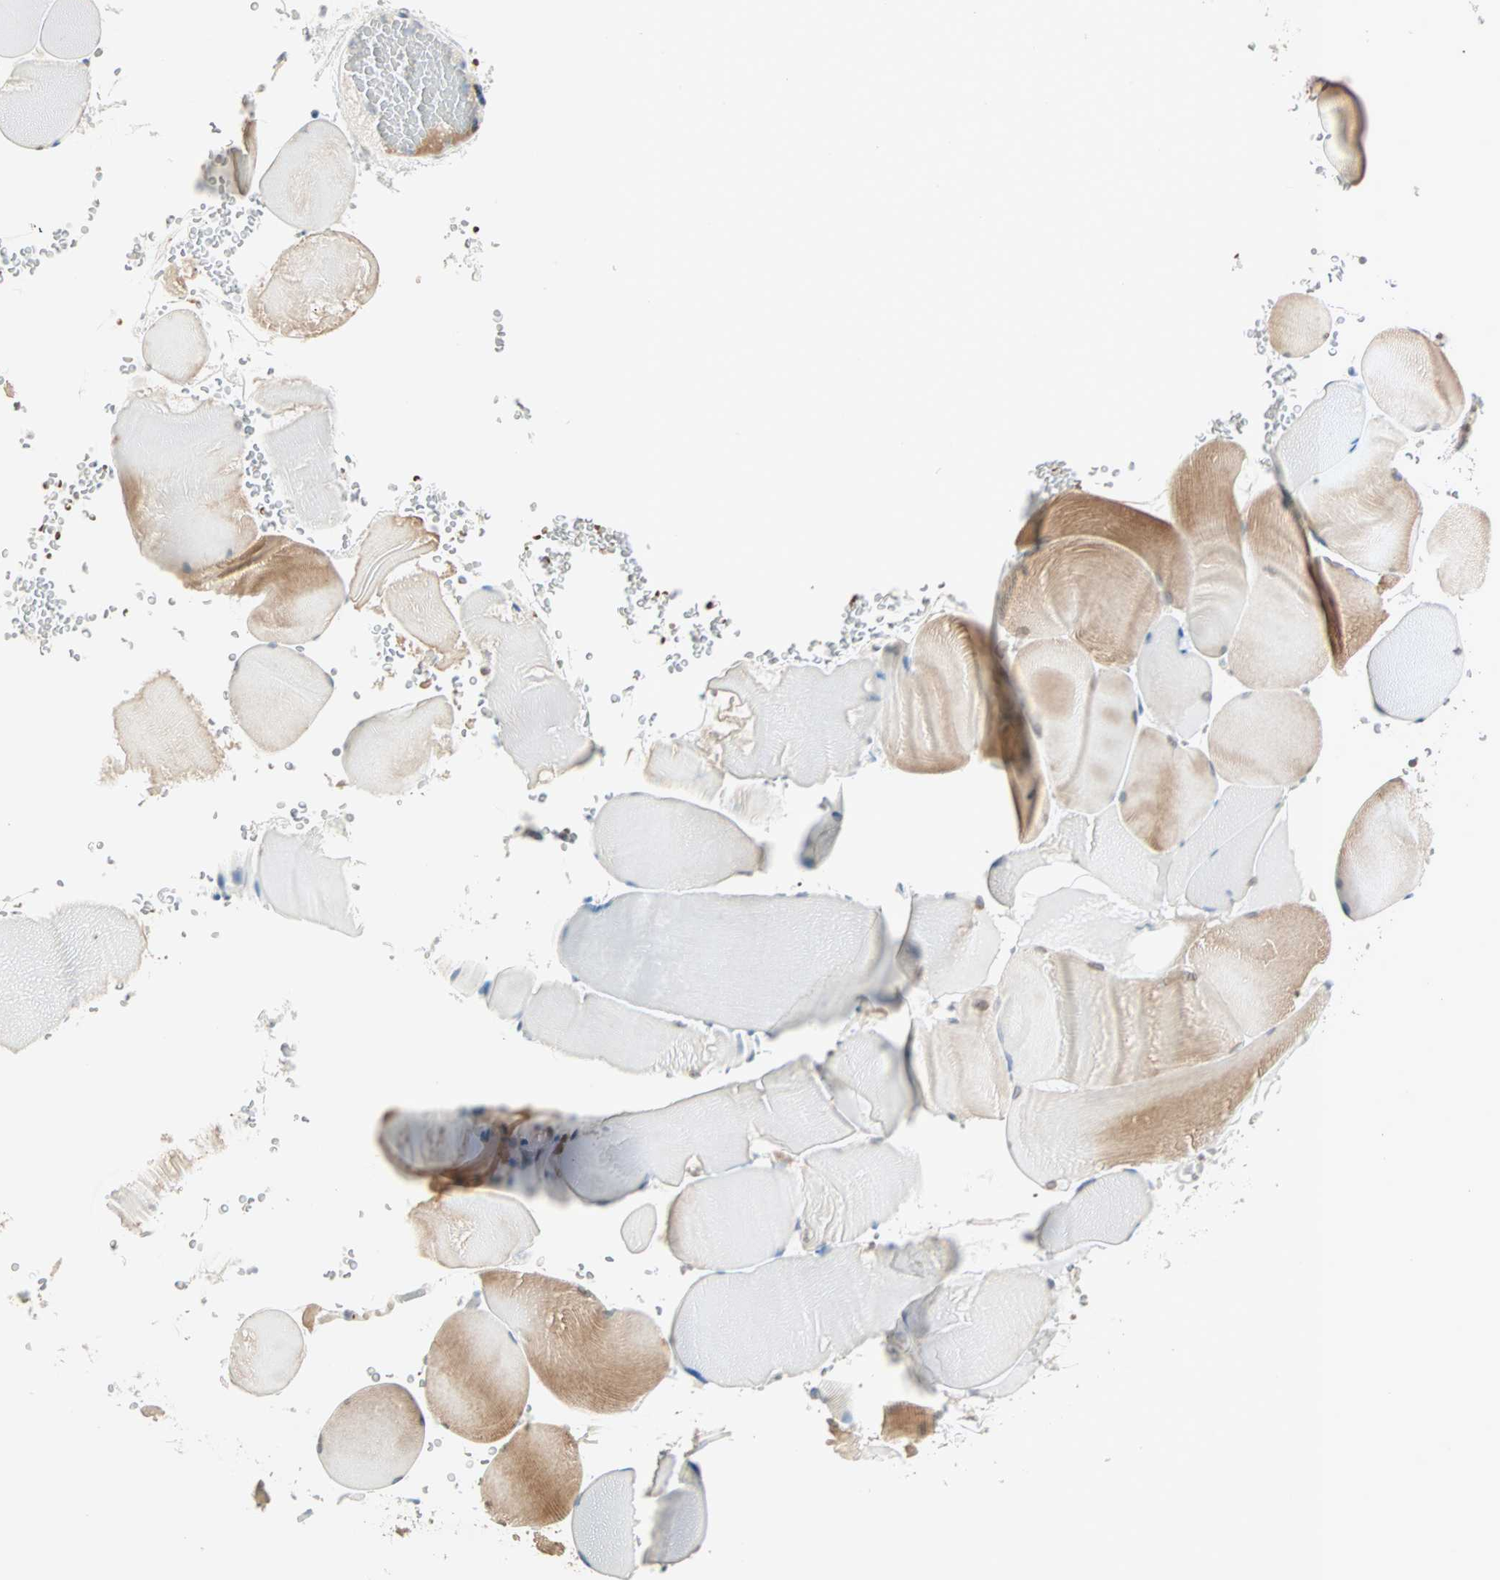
{"staining": {"intensity": "moderate", "quantity": ">75%", "location": "cytoplasmic/membranous"}, "tissue": "skeletal muscle", "cell_type": "Myocytes", "image_type": "normal", "snomed": [{"axis": "morphology", "description": "Normal tissue, NOS"}, {"axis": "topography", "description": "Skeletal muscle"}], "caption": "DAB immunohistochemical staining of normal skeletal muscle reveals moderate cytoplasmic/membranous protein positivity in approximately >75% of myocytes. (Stains: DAB in brown, nuclei in blue, Microscopy: brightfield microscopy at high magnification).", "gene": "BCAN", "patient": {"sex": "male", "age": 62}}